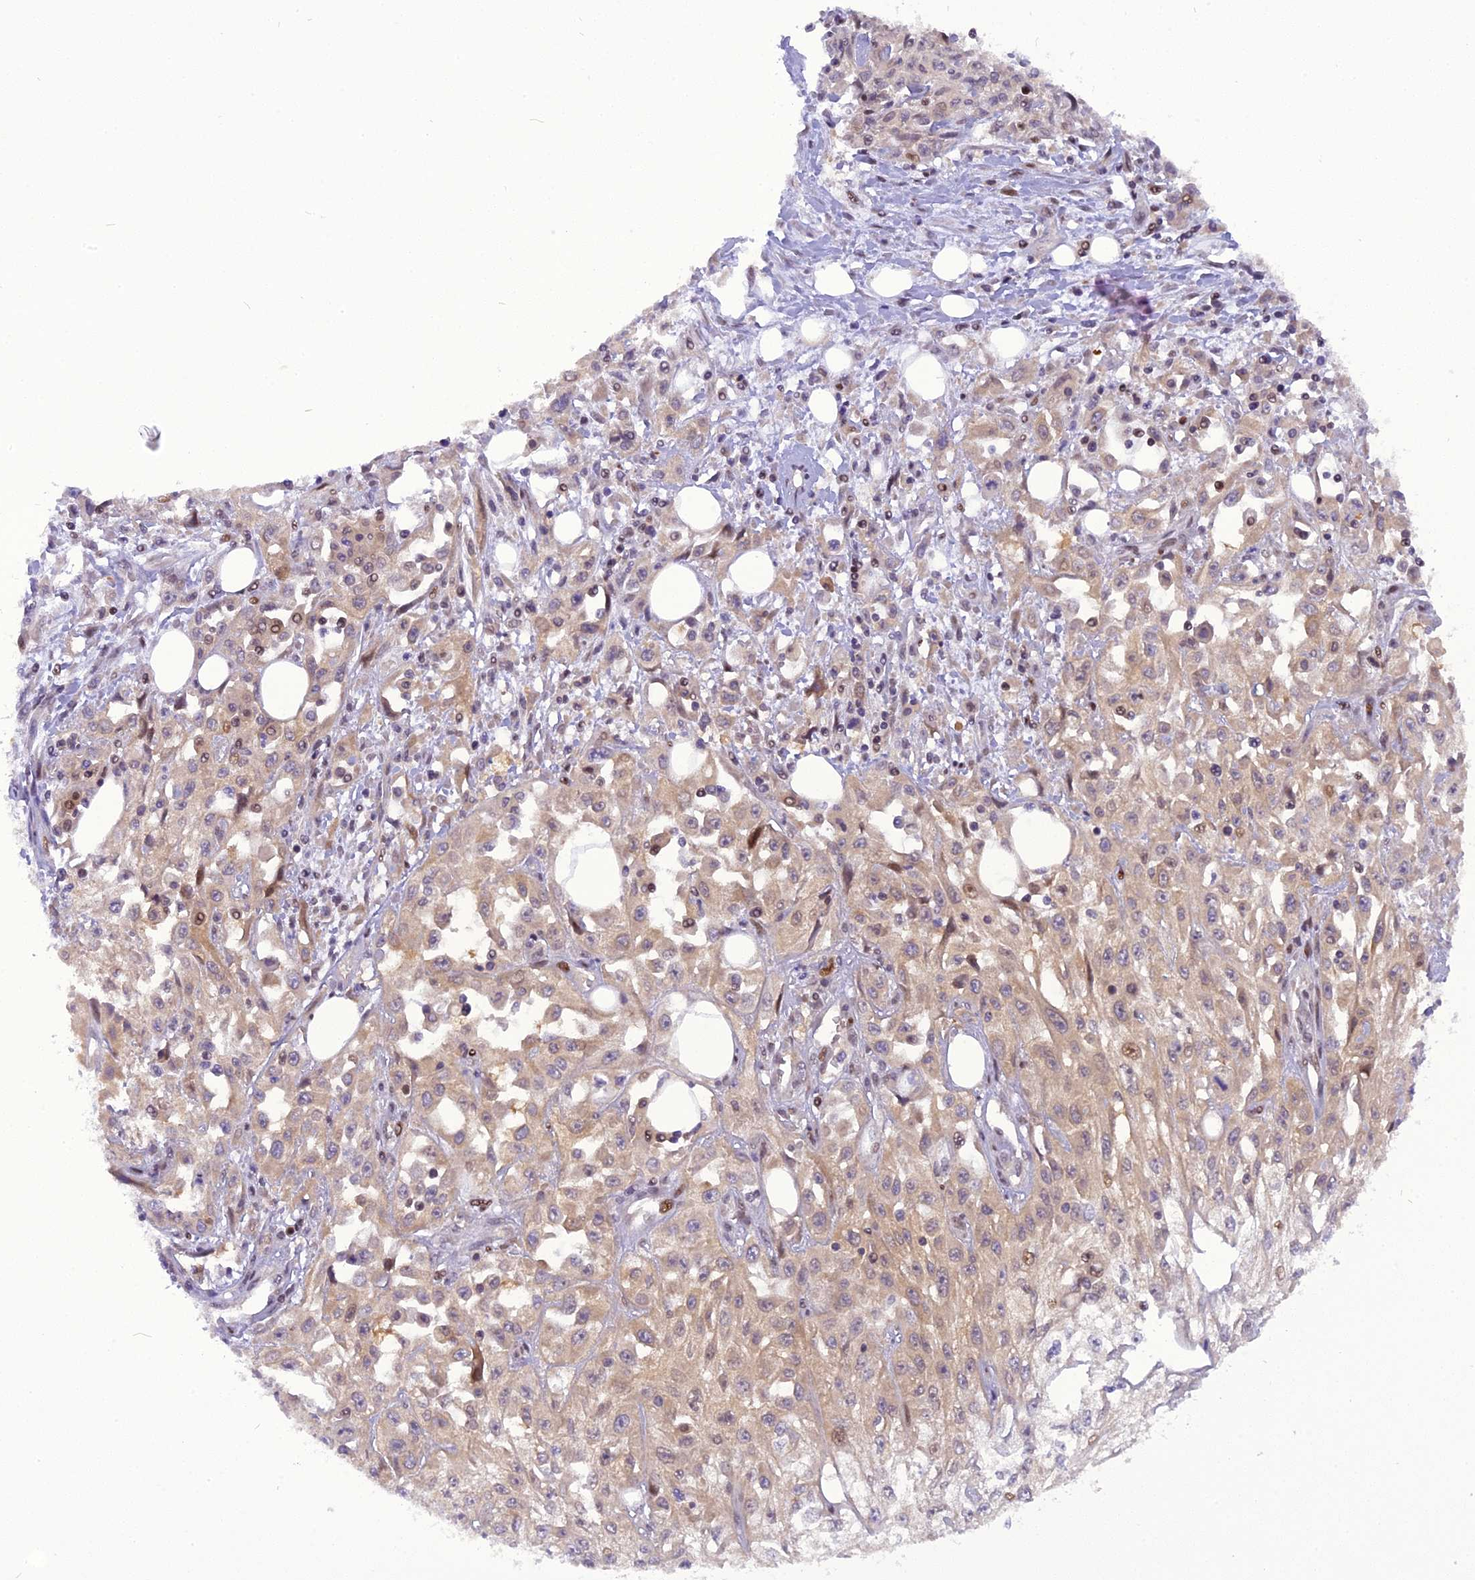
{"staining": {"intensity": "weak", "quantity": "<25%", "location": "cytoplasmic/membranous"}, "tissue": "skin cancer", "cell_type": "Tumor cells", "image_type": "cancer", "snomed": [{"axis": "morphology", "description": "Squamous cell carcinoma, NOS"}, {"axis": "morphology", "description": "Squamous cell carcinoma, metastatic, NOS"}, {"axis": "topography", "description": "Skin"}, {"axis": "topography", "description": "Lymph node"}], "caption": "Immunohistochemical staining of human metastatic squamous cell carcinoma (skin) reveals no significant staining in tumor cells.", "gene": "RABGGTA", "patient": {"sex": "male", "age": 75}}